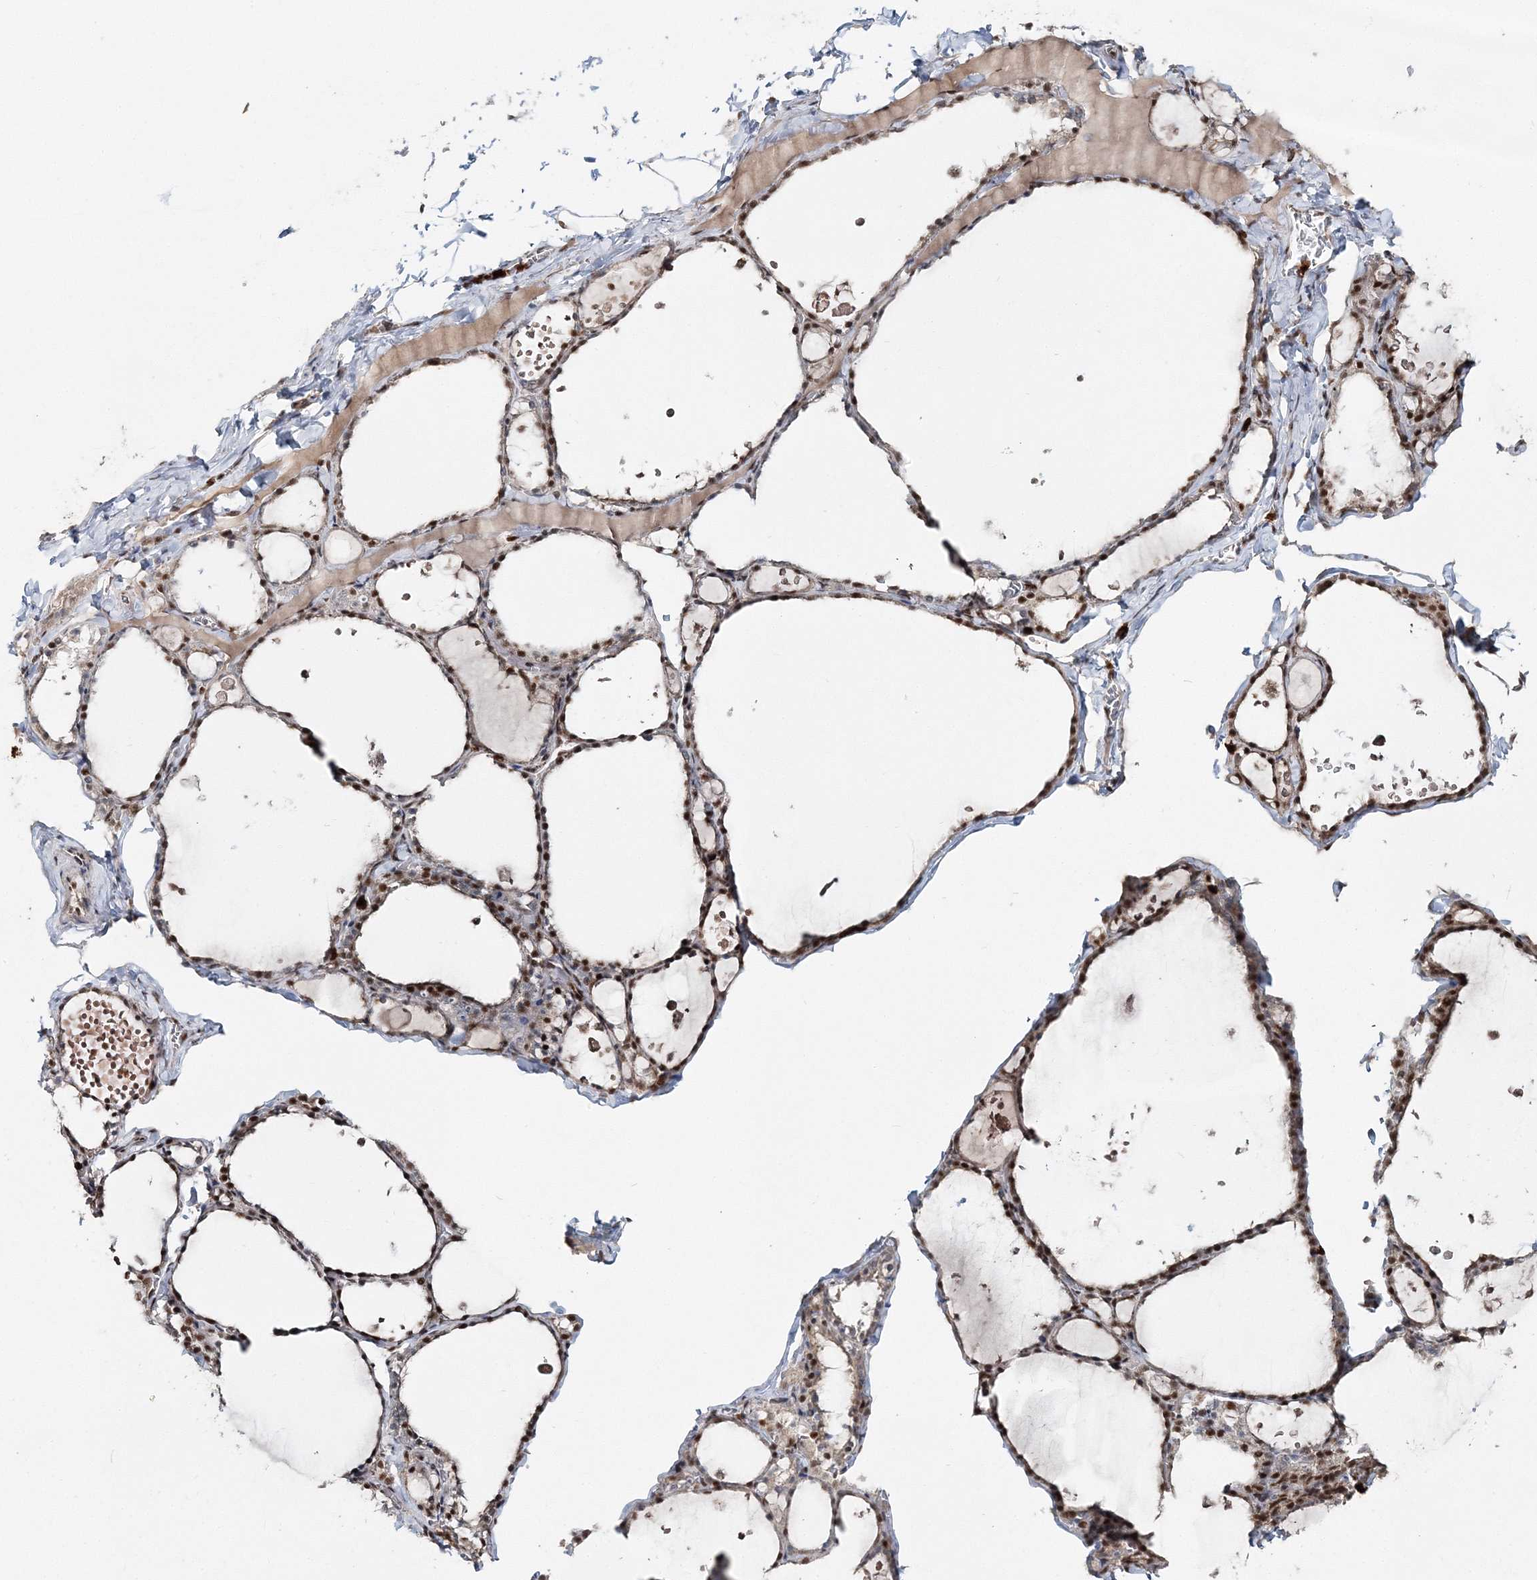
{"staining": {"intensity": "strong", "quantity": ">75%", "location": "nuclear"}, "tissue": "thyroid gland", "cell_type": "Glandular cells", "image_type": "normal", "snomed": [{"axis": "morphology", "description": "Normal tissue, NOS"}, {"axis": "topography", "description": "Thyroid gland"}], "caption": "Strong nuclear staining is identified in about >75% of glandular cells in benign thyroid gland. (DAB (3,3'-diaminobenzidine) IHC with brightfield microscopy, high magnification).", "gene": "ENSG00000290315", "patient": {"sex": "male", "age": 56}}